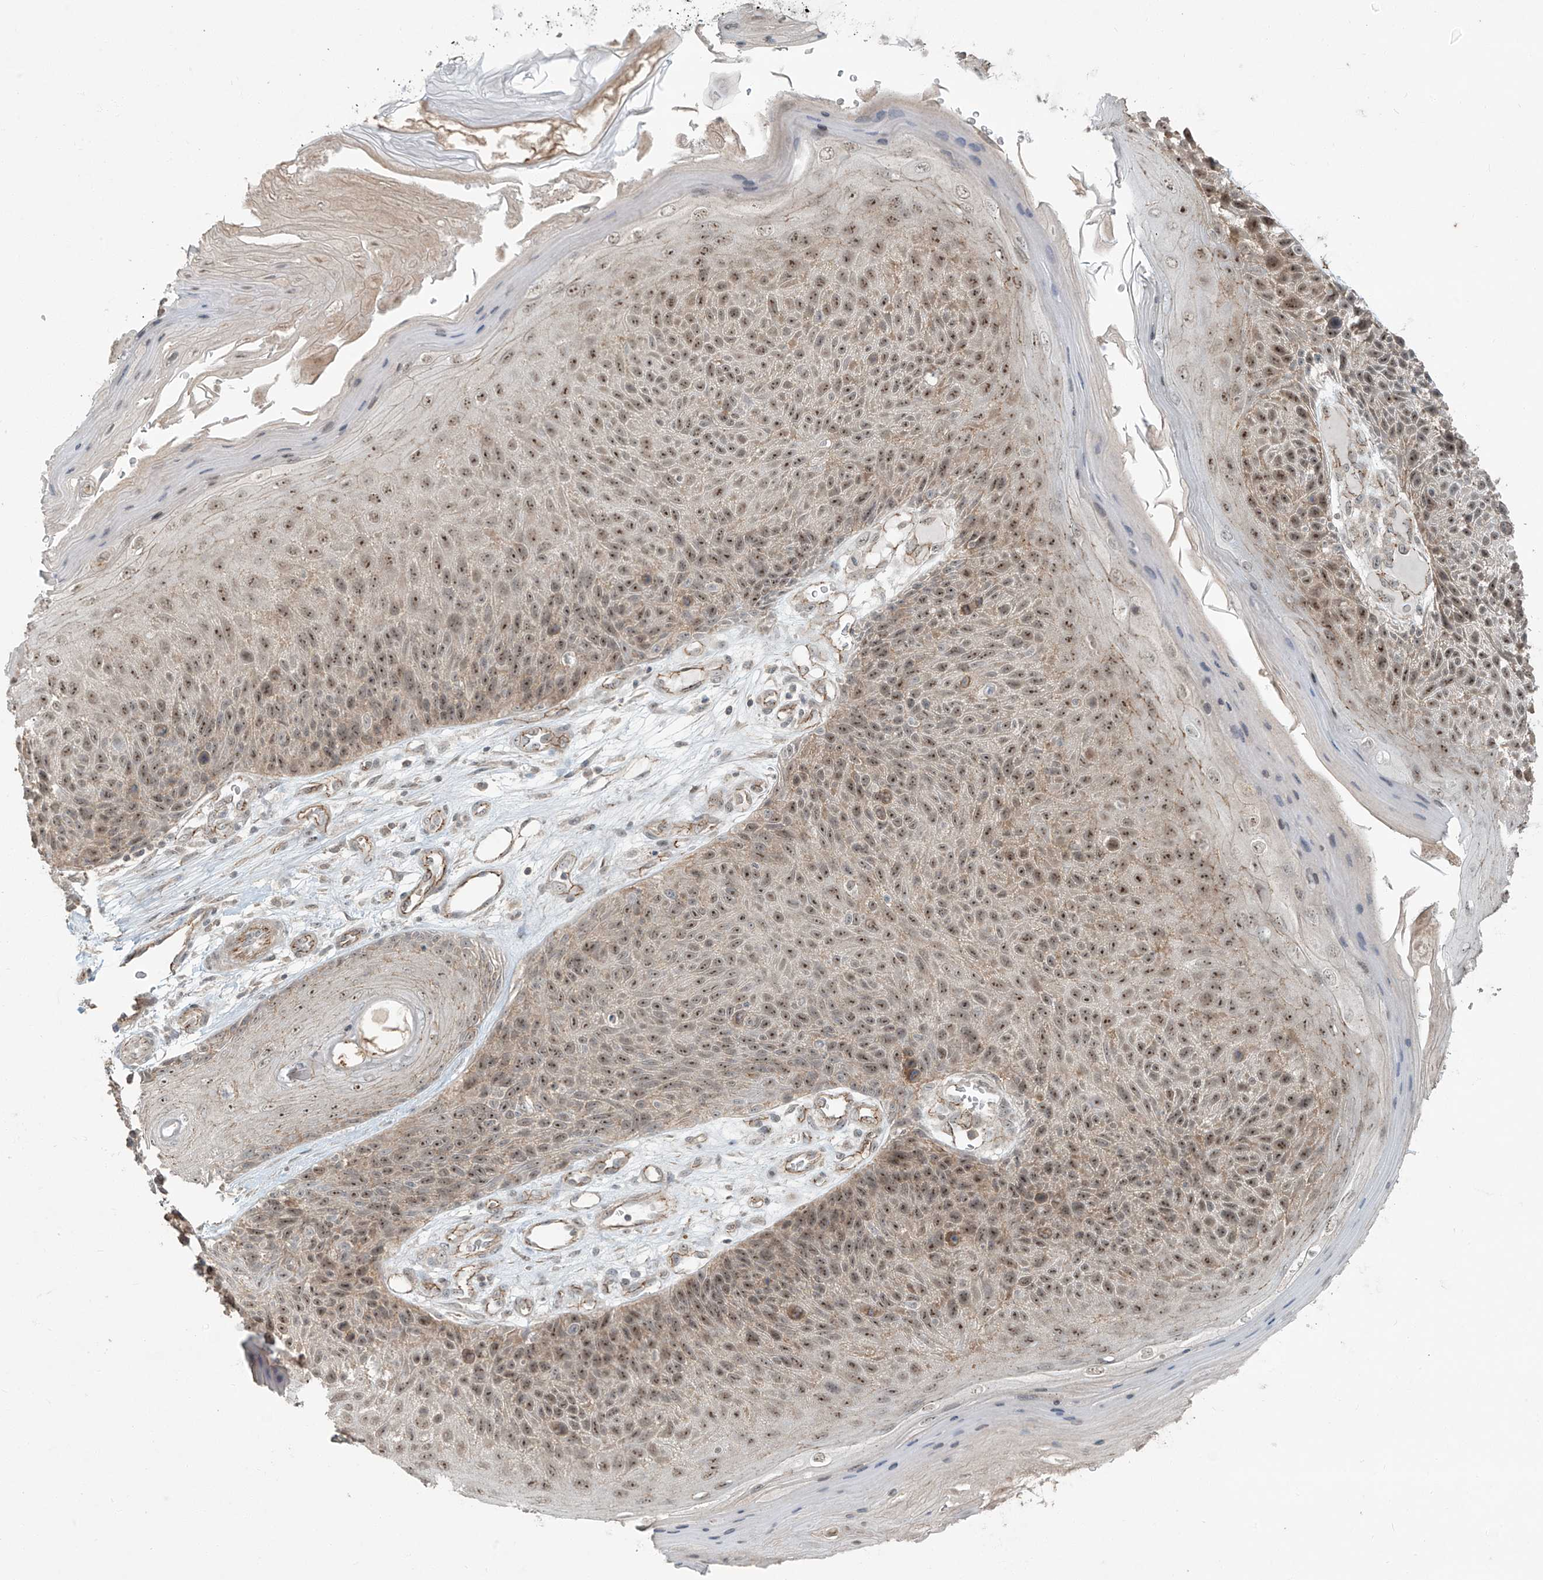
{"staining": {"intensity": "moderate", "quantity": ">75%", "location": "cytoplasmic/membranous,nuclear"}, "tissue": "skin cancer", "cell_type": "Tumor cells", "image_type": "cancer", "snomed": [{"axis": "morphology", "description": "Squamous cell carcinoma, NOS"}, {"axis": "topography", "description": "Skin"}], "caption": "There is medium levels of moderate cytoplasmic/membranous and nuclear staining in tumor cells of skin cancer, as demonstrated by immunohistochemical staining (brown color).", "gene": "ZNF16", "patient": {"sex": "female", "age": 88}}